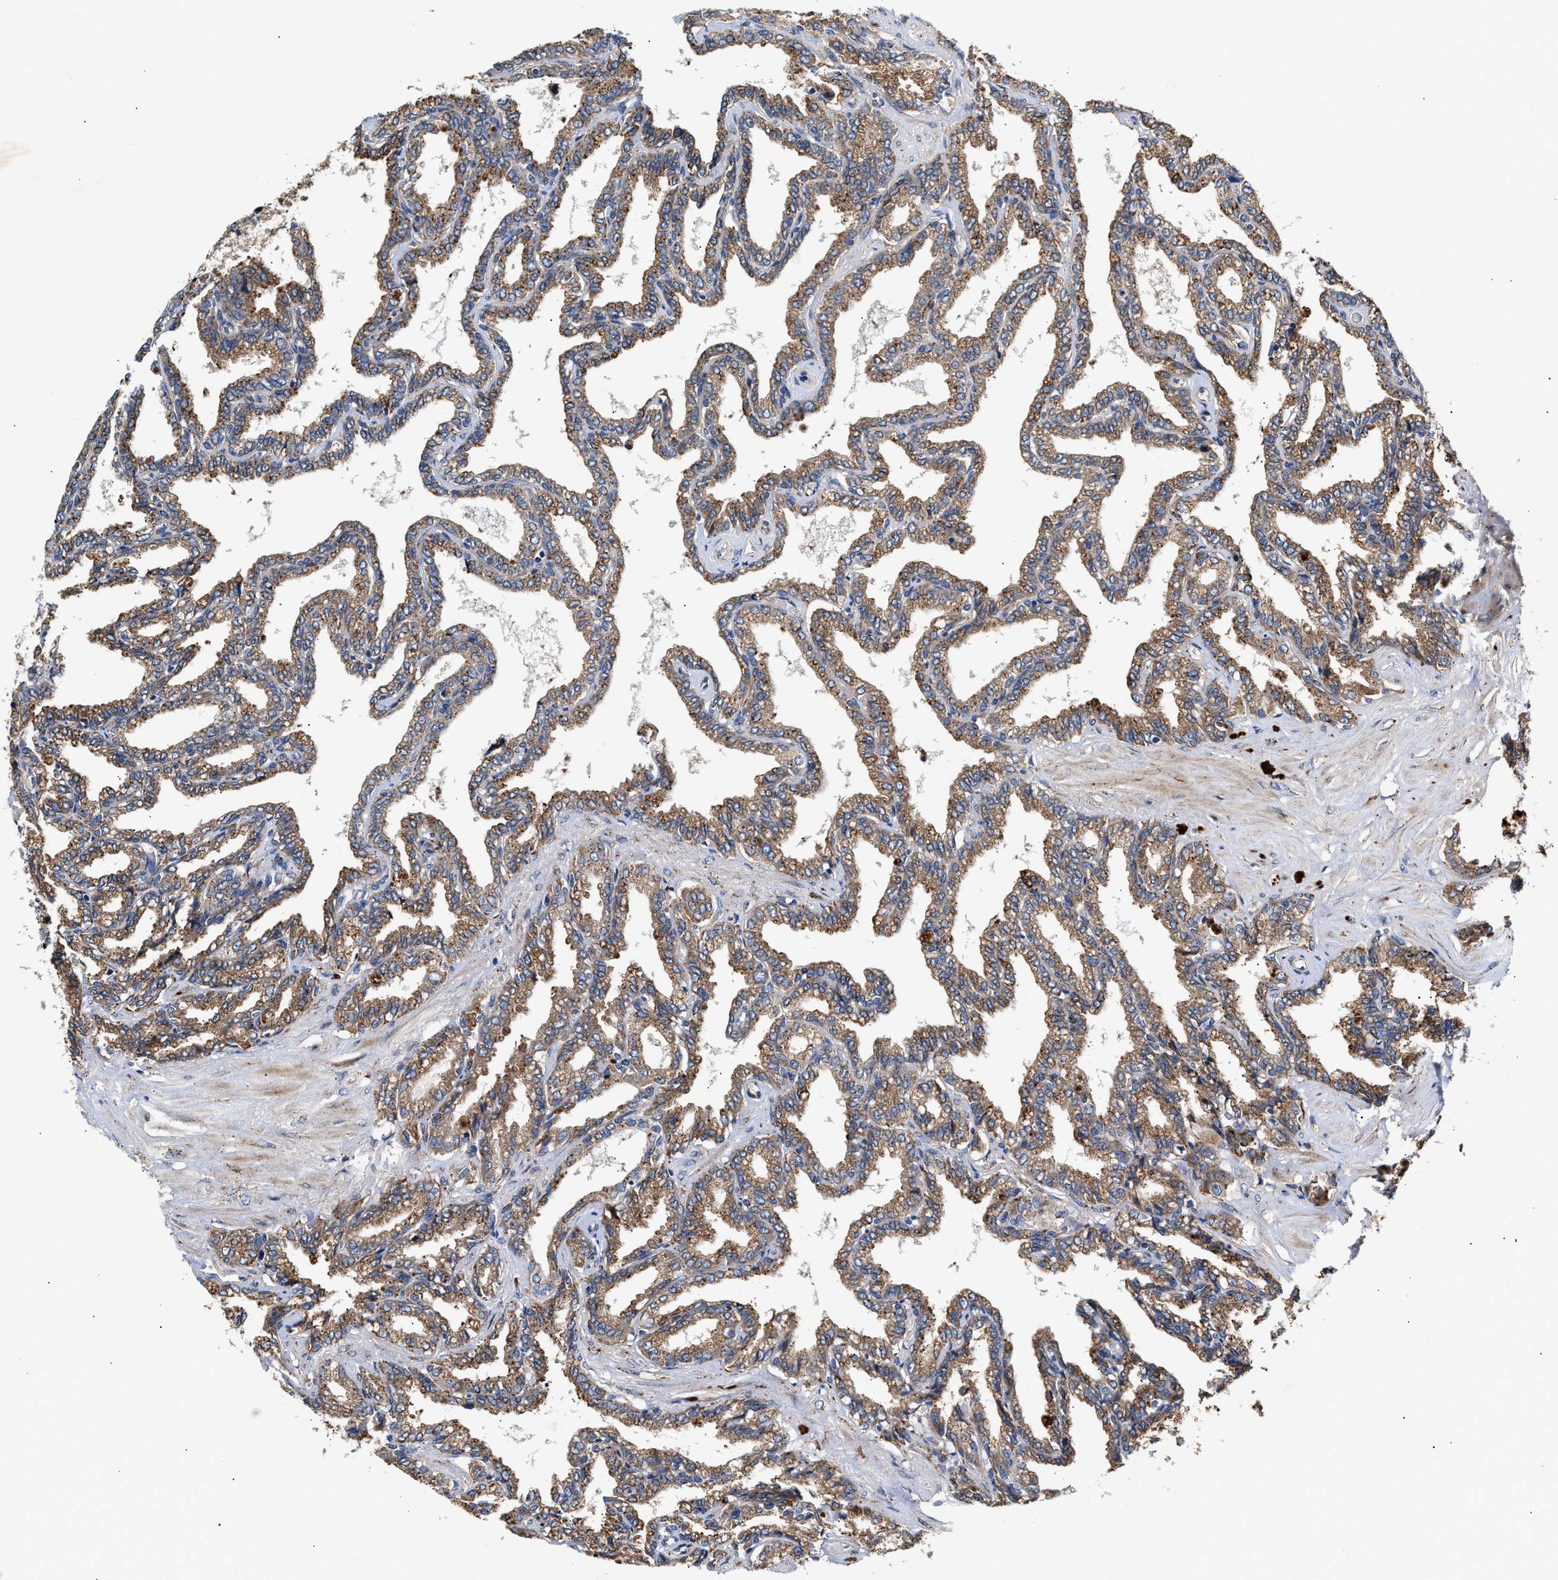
{"staining": {"intensity": "moderate", "quantity": ">75%", "location": "cytoplasmic/membranous"}, "tissue": "seminal vesicle", "cell_type": "Glandular cells", "image_type": "normal", "snomed": [{"axis": "morphology", "description": "Normal tissue, NOS"}, {"axis": "topography", "description": "Seminal veicle"}], "caption": "This photomicrograph exhibits immunohistochemistry (IHC) staining of normal seminal vesicle, with medium moderate cytoplasmic/membranous staining in approximately >75% of glandular cells.", "gene": "CCDC146", "patient": {"sex": "male", "age": 46}}